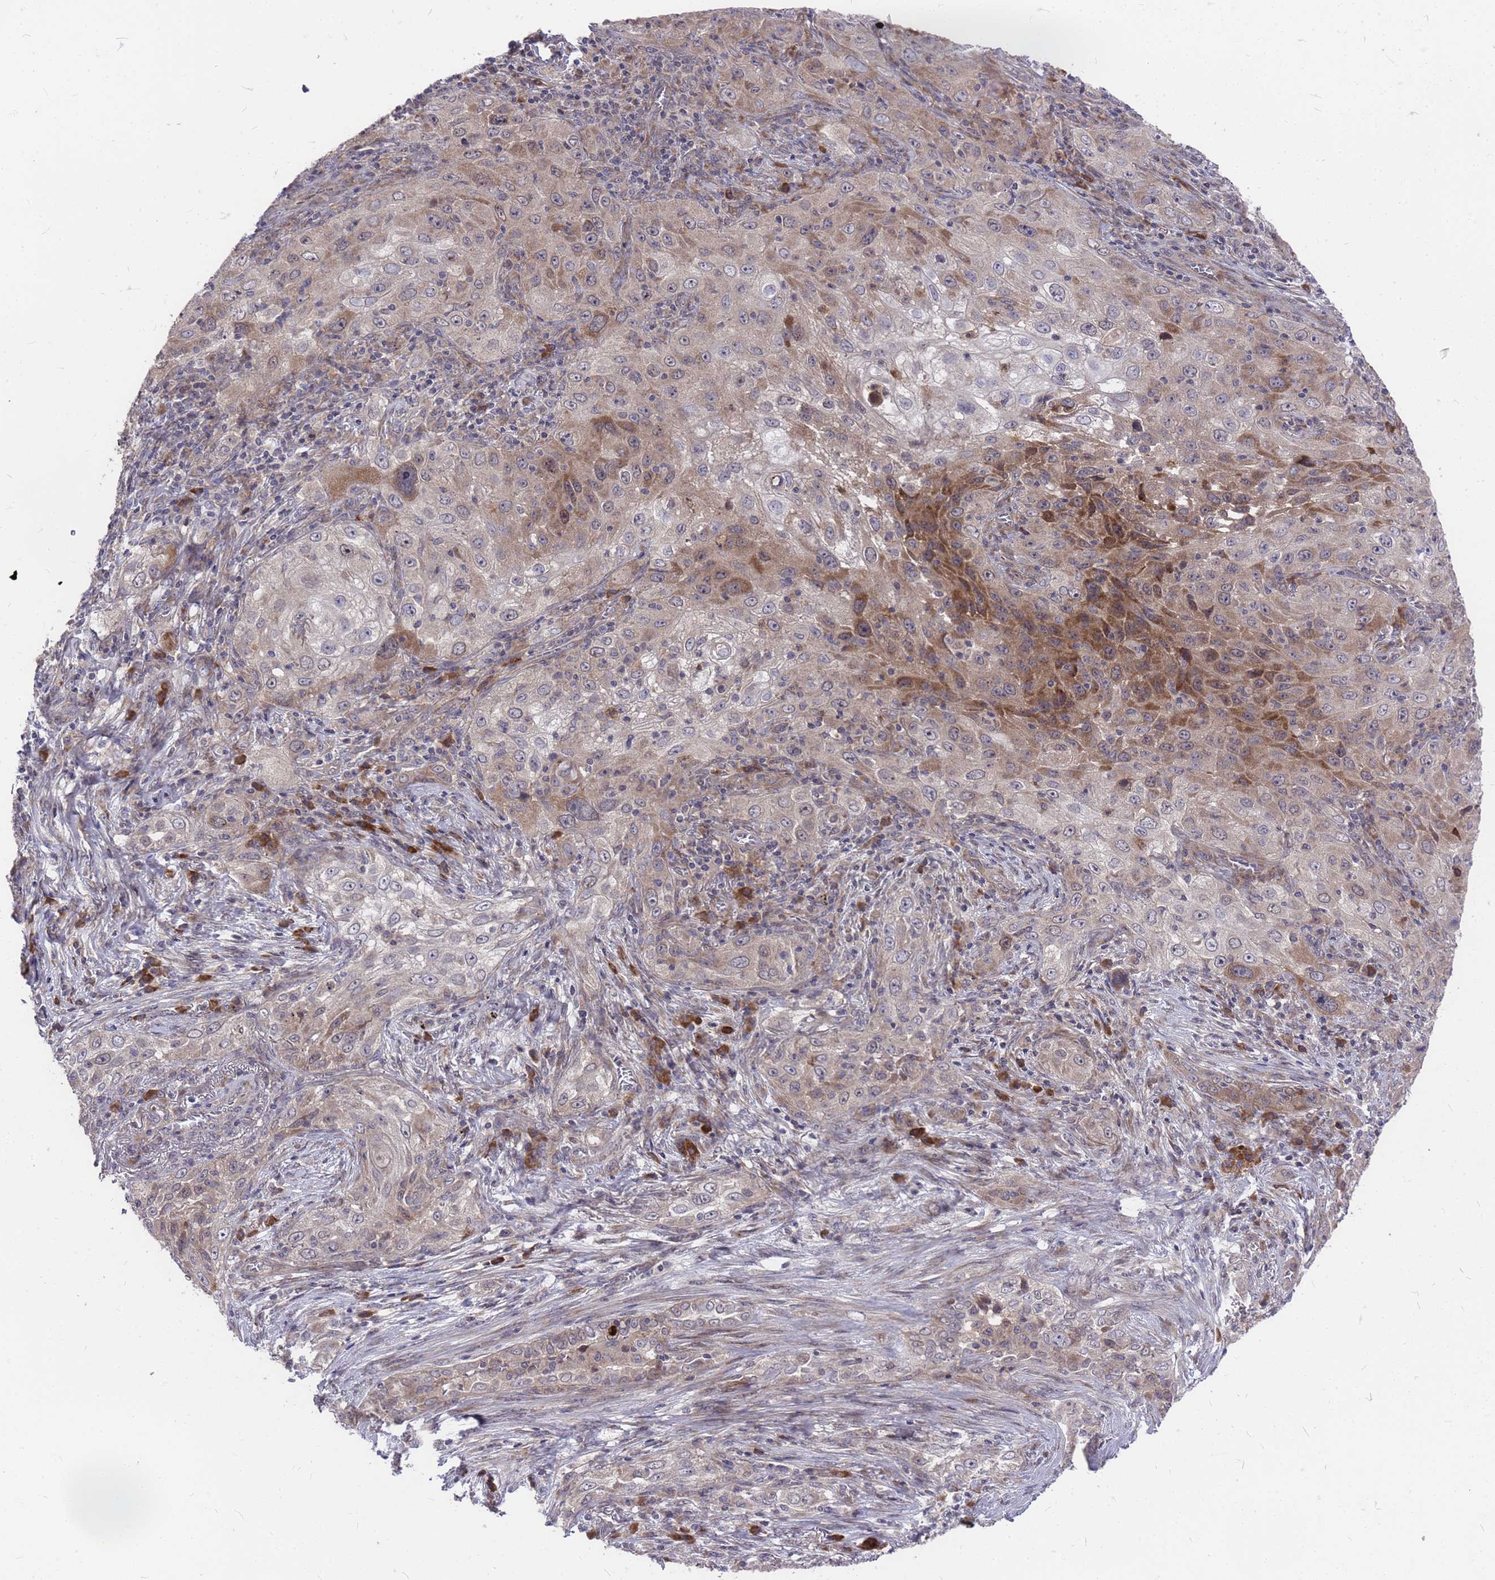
{"staining": {"intensity": "weak", "quantity": "<25%", "location": "cytoplasmic/membranous"}, "tissue": "lung cancer", "cell_type": "Tumor cells", "image_type": "cancer", "snomed": [{"axis": "morphology", "description": "Squamous cell carcinoma, NOS"}, {"axis": "topography", "description": "Lung"}], "caption": "DAB (3,3'-diaminobenzidine) immunohistochemical staining of squamous cell carcinoma (lung) demonstrates no significant expression in tumor cells.", "gene": "ZNF717", "patient": {"sex": "female", "age": 69}}